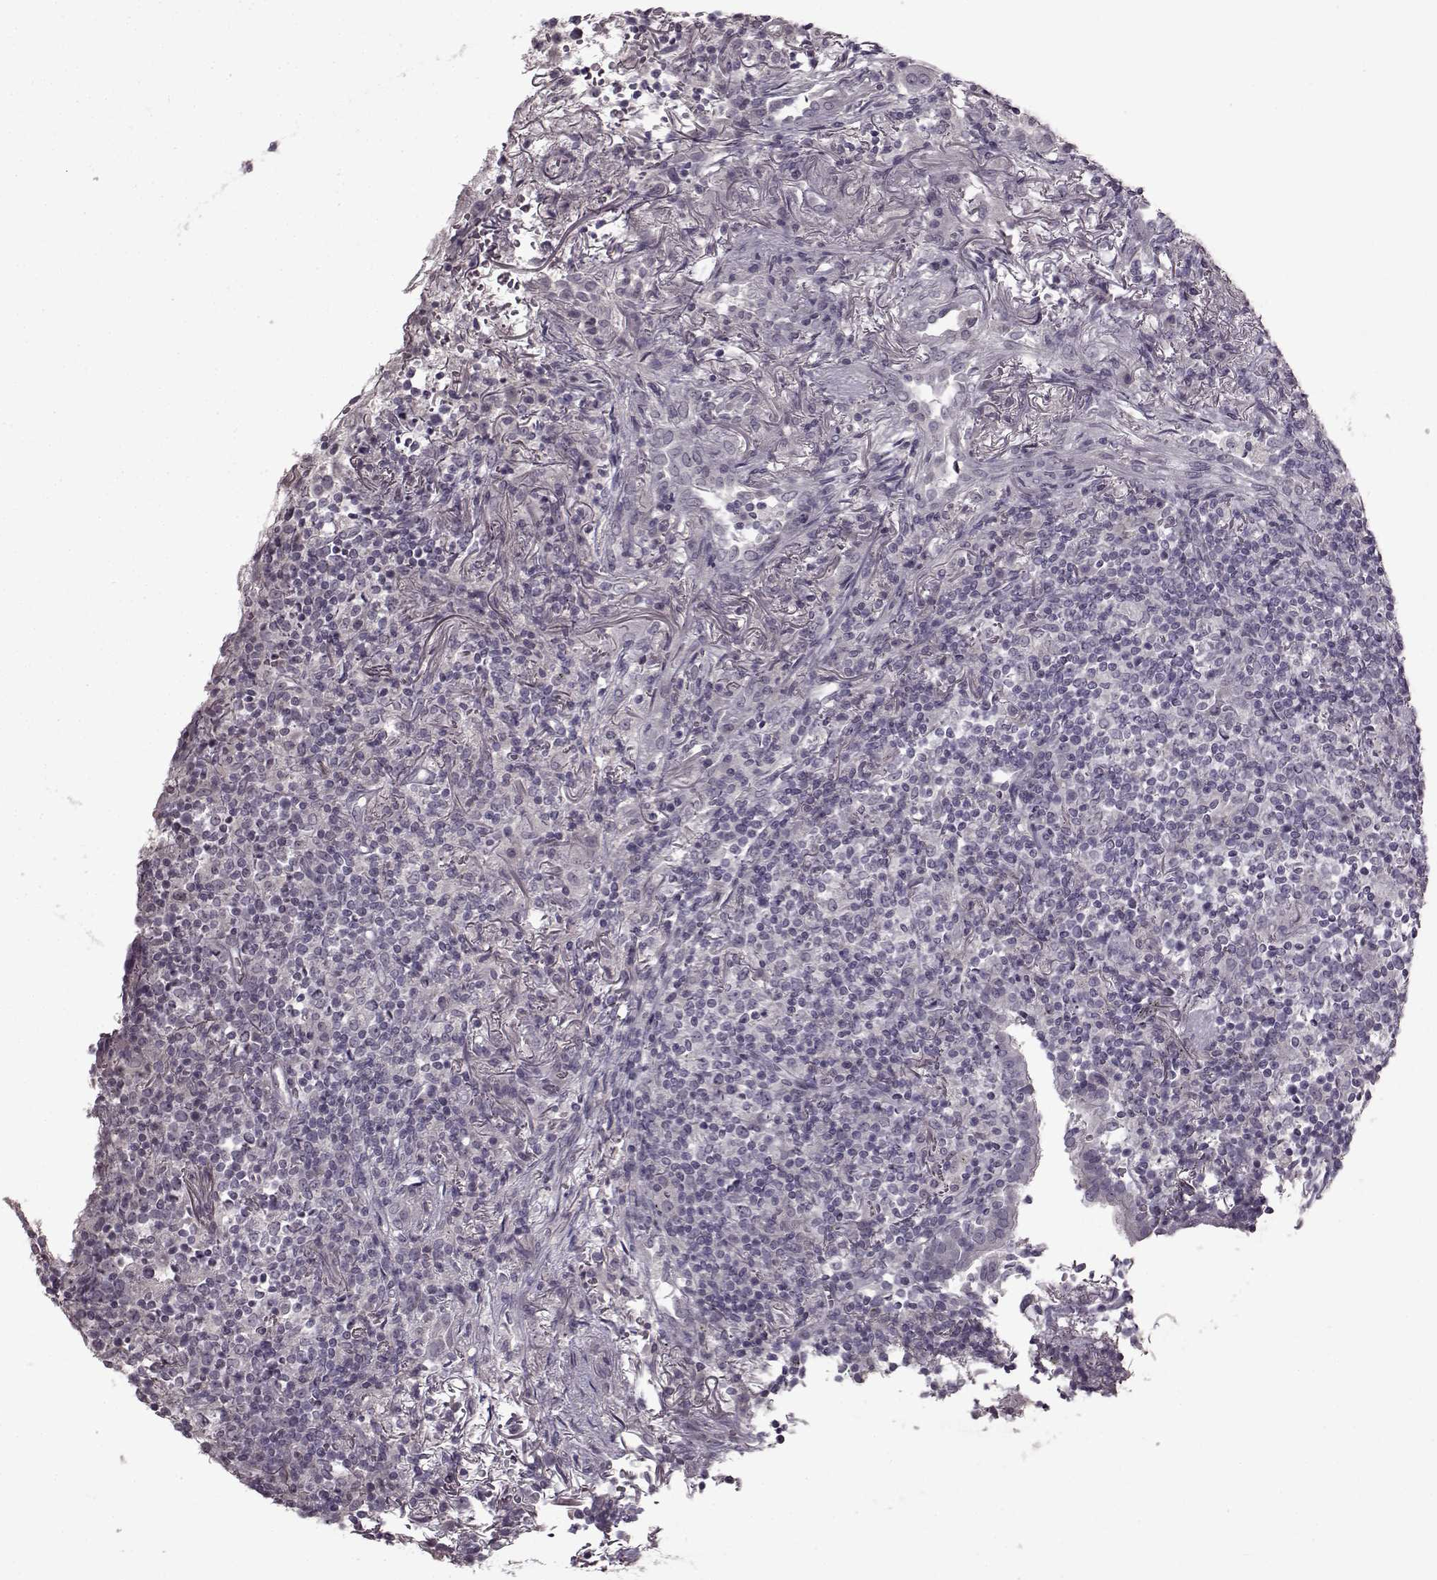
{"staining": {"intensity": "negative", "quantity": "none", "location": "none"}, "tissue": "lymphoma", "cell_type": "Tumor cells", "image_type": "cancer", "snomed": [{"axis": "morphology", "description": "Malignant lymphoma, non-Hodgkin's type, High grade"}, {"axis": "topography", "description": "Lung"}], "caption": "This is a image of IHC staining of malignant lymphoma, non-Hodgkin's type (high-grade), which shows no expression in tumor cells.", "gene": "LHB", "patient": {"sex": "male", "age": 79}}